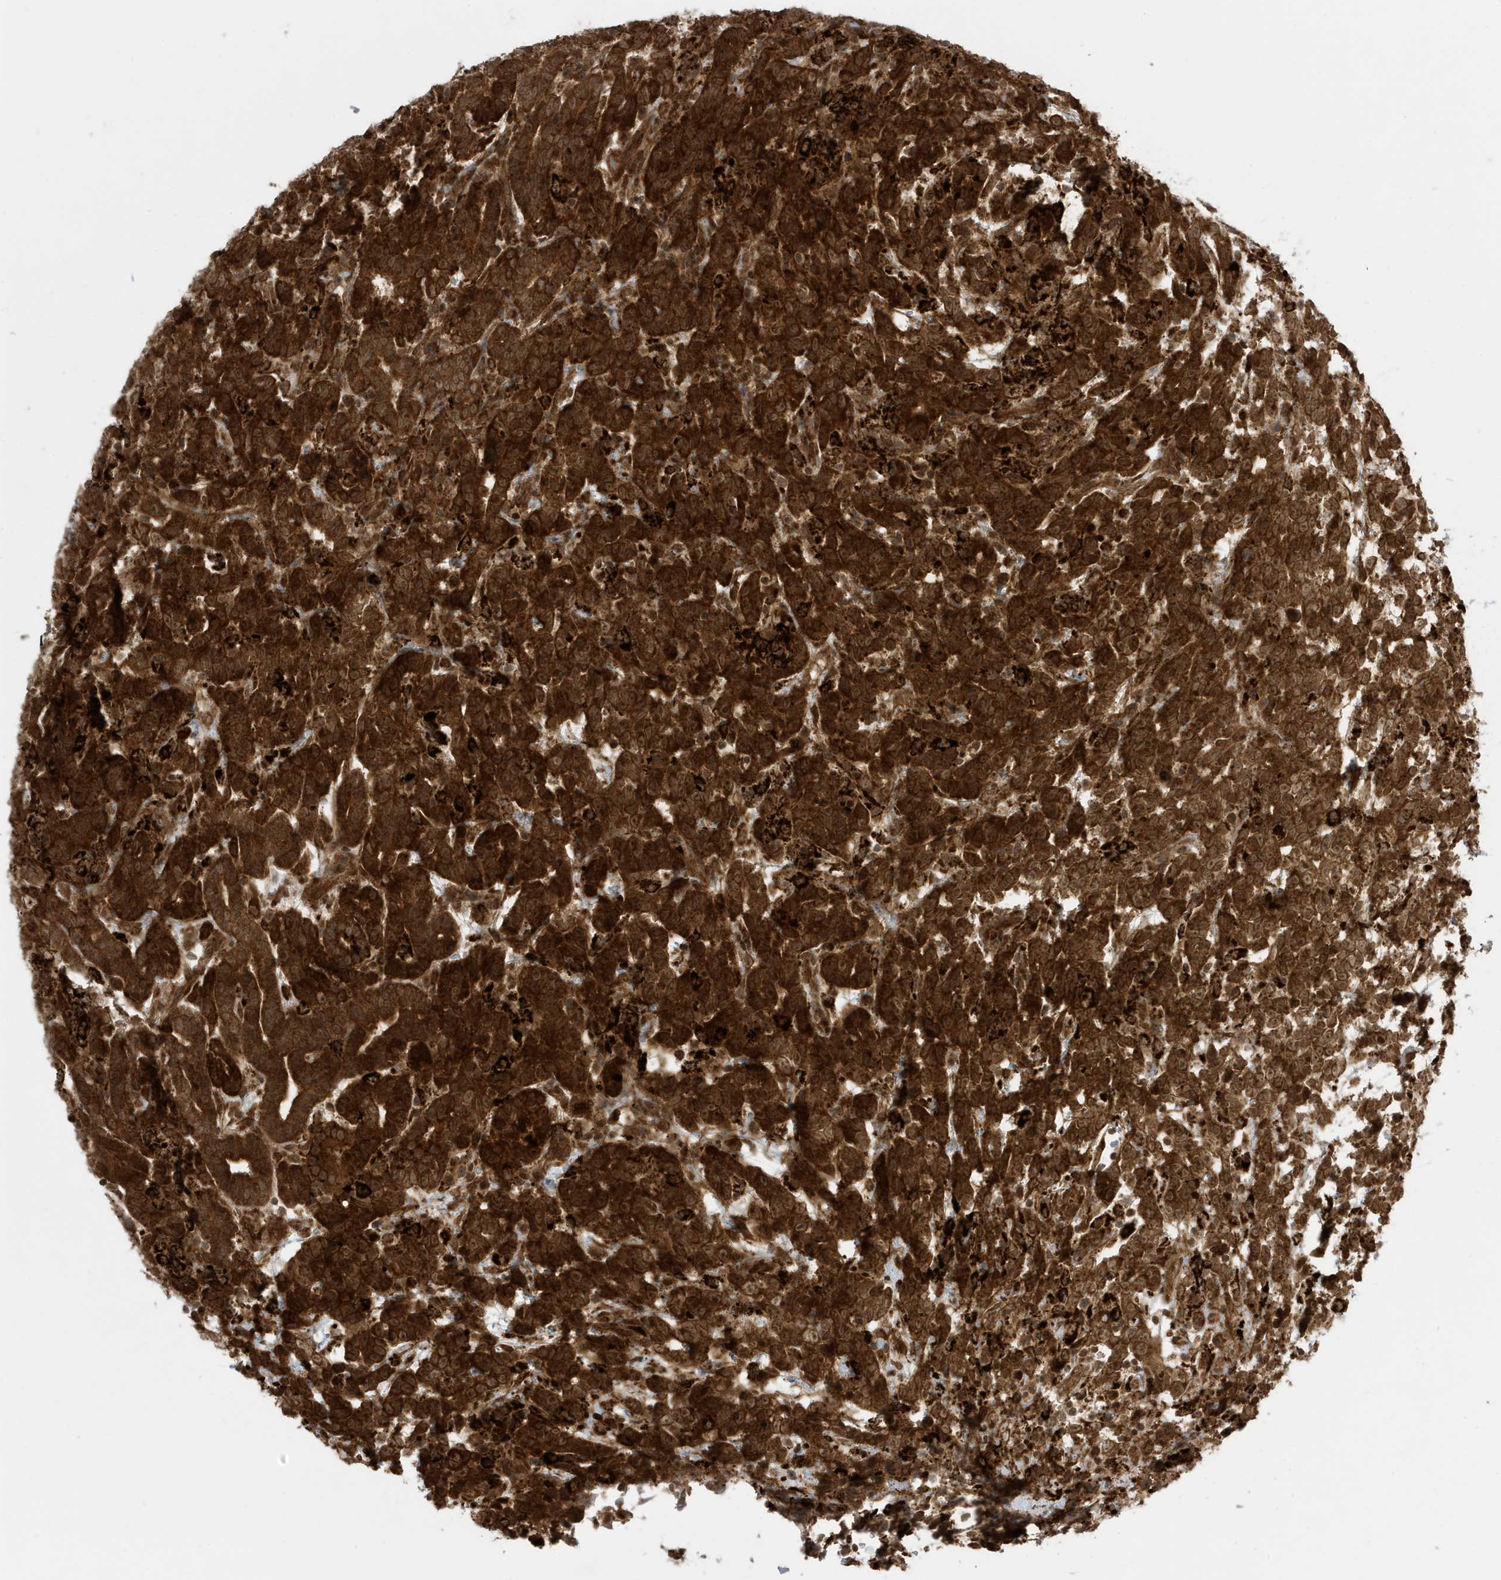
{"staining": {"intensity": "strong", "quantity": ">75%", "location": "cytoplasmic/membranous,nuclear"}, "tissue": "testis cancer", "cell_type": "Tumor cells", "image_type": "cancer", "snomed": [{"axis": "morphology", "description": "Carcinoma, Embryonal, NOS"}, {"axis": "topography", "description": "Testis"}], "caption": "Immunohistochemical staining of human embryonal carcinoma (testis) displays high levels of strong cytoplasmic/membranous and nuclear protein expression in approximately >75% of tumor cells. (Stains: DAB (3,3'-diaminobenzidine) in brown, nuclei in blue, Microscopy: brightfield microscopy at high magnification).", "gene": "DHX36", "patient": {"sex": "male", "age": 26}}